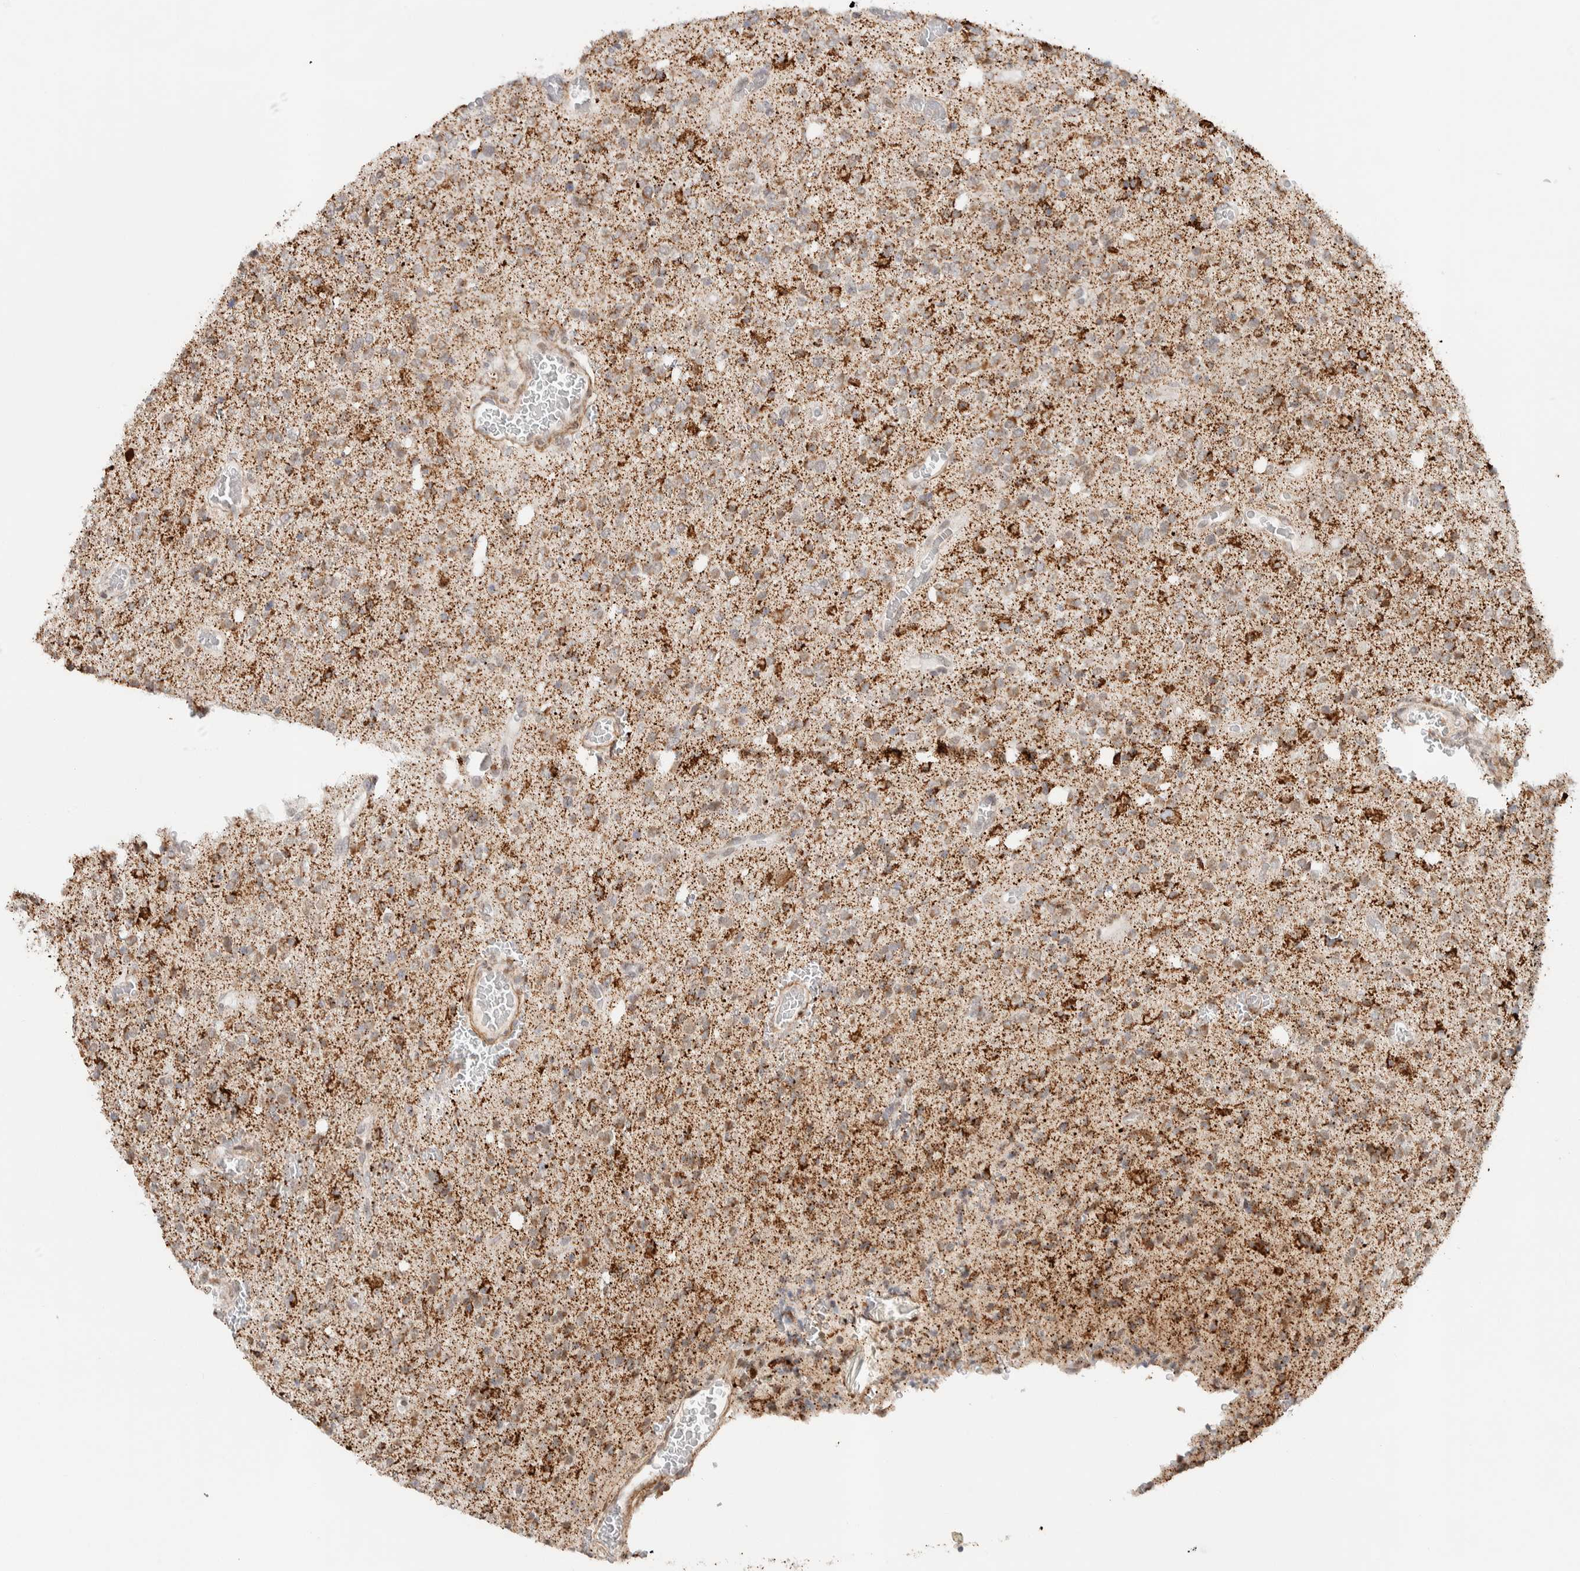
{"staining": {"intensity": "moderate", "quantity": ">75%", "location": "cytoplasmic/membranous"}, "tissue": "glioma", "cell_type": "Tumor cells", "image_type": "cancer", "snomed": [{"axis": "morphology", "description": "Glioma, malignant, High grade"}, {"axis": "topography", "description": "Brain"}], "caption": "A micrograph of glioma stained for a protein demonstrates moderate cytoplasmic/membranous brown staining in tumor cells.", "gene": "TSPAN32", "patient": {"sex": "male", "age": 34}}